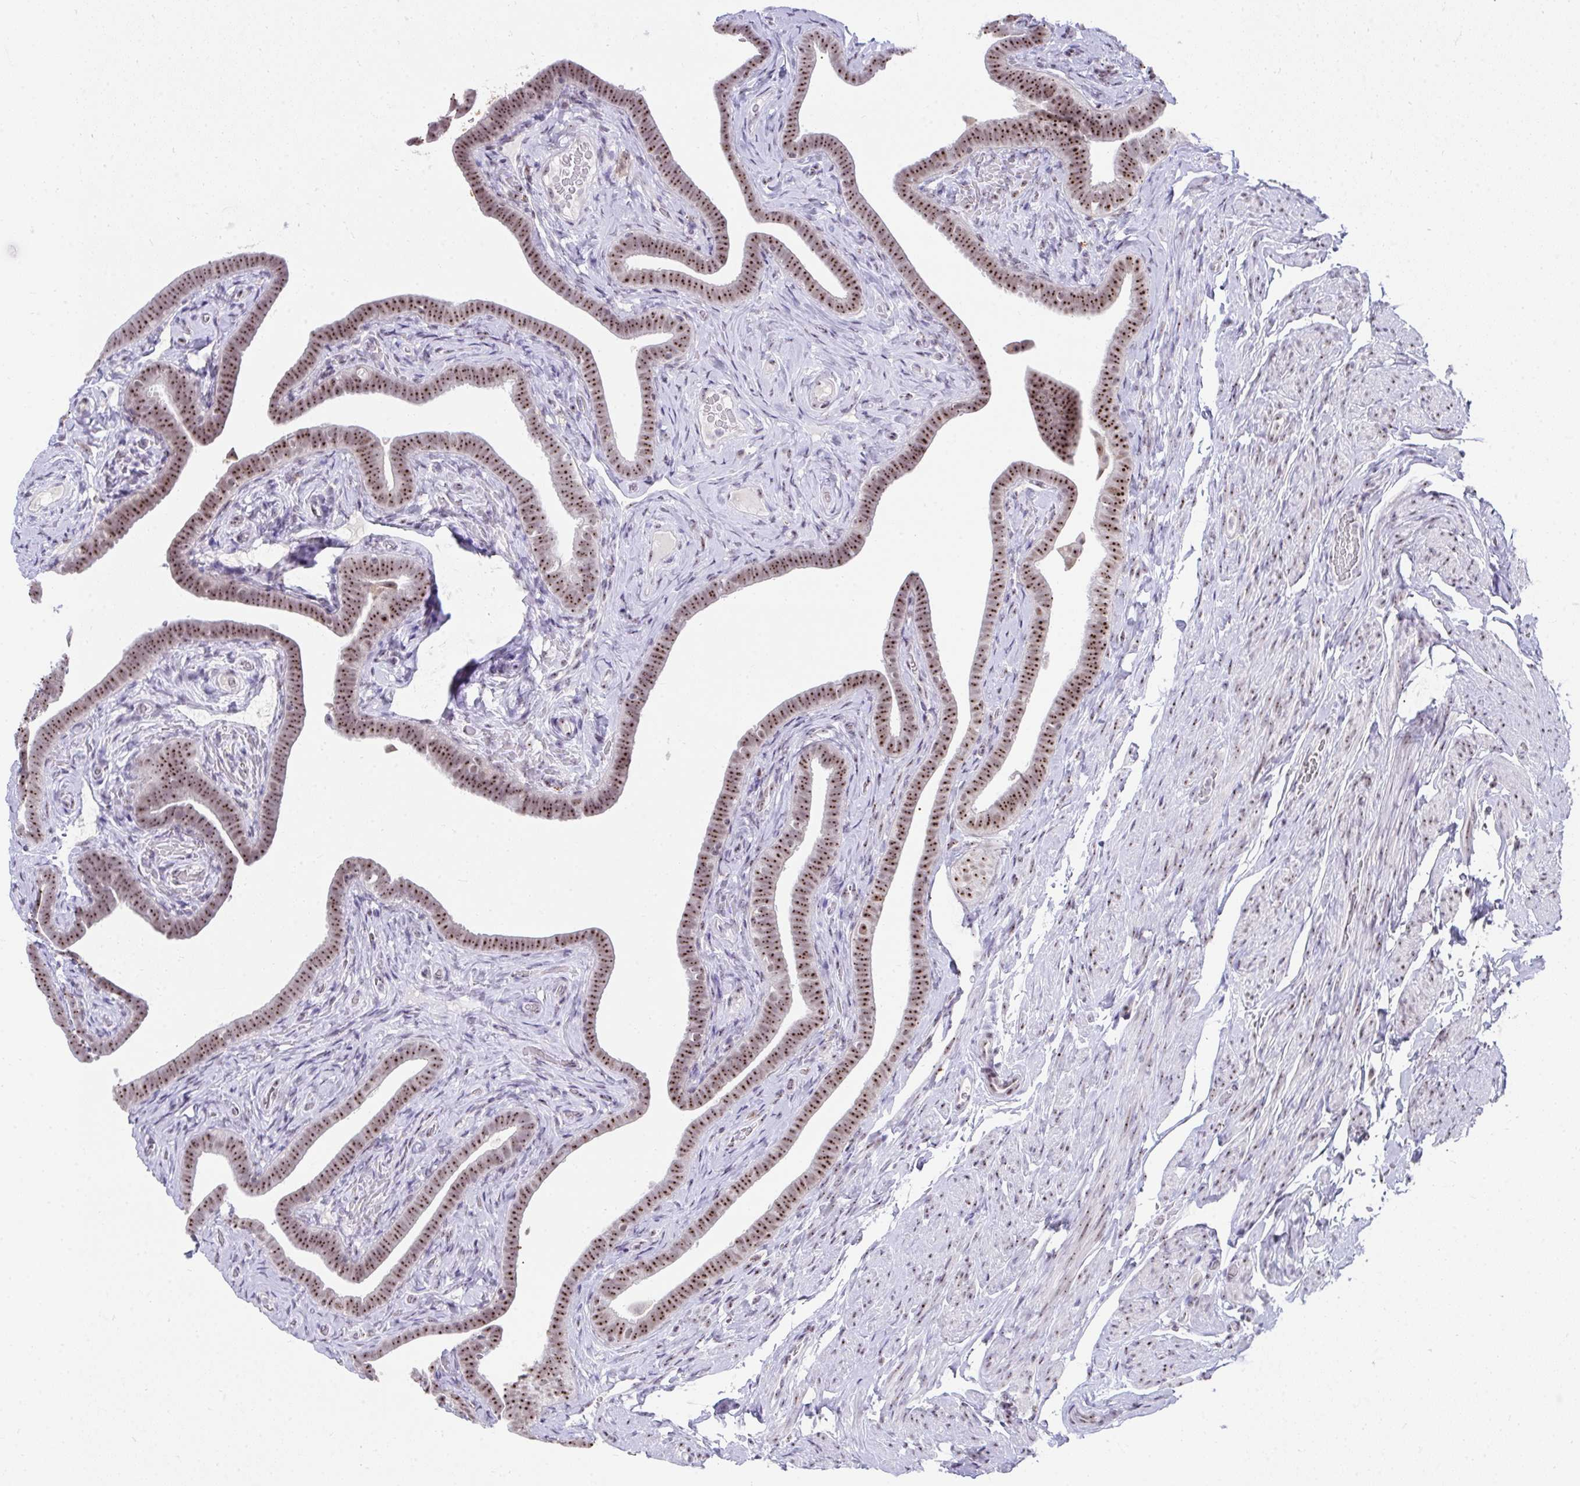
{"staining": {"intensity": "strong", "quantity": ">75%", "location": "nuclear"}, "tissue": "fallopian tube", "cell_type": "Glandular cells", "image_type": "normal", "snomed": [{"axis": "morphology", "description": "Normal tissue, NOS"}, {"axis": "topography", "description": "Fallopian tube"}], "caption": "Glandular cells demonstrate high levels of strong nuclear expression in about >75% of cells in normal human fallopian tube. Using DAB (3,3'-diaminobenzidine) (brown) and hematoxylin (blue) stains, captured at high magnification using brightfield microscopy.", "gene": "HIRA", "patient": {"sex": "female", "age": 69}}